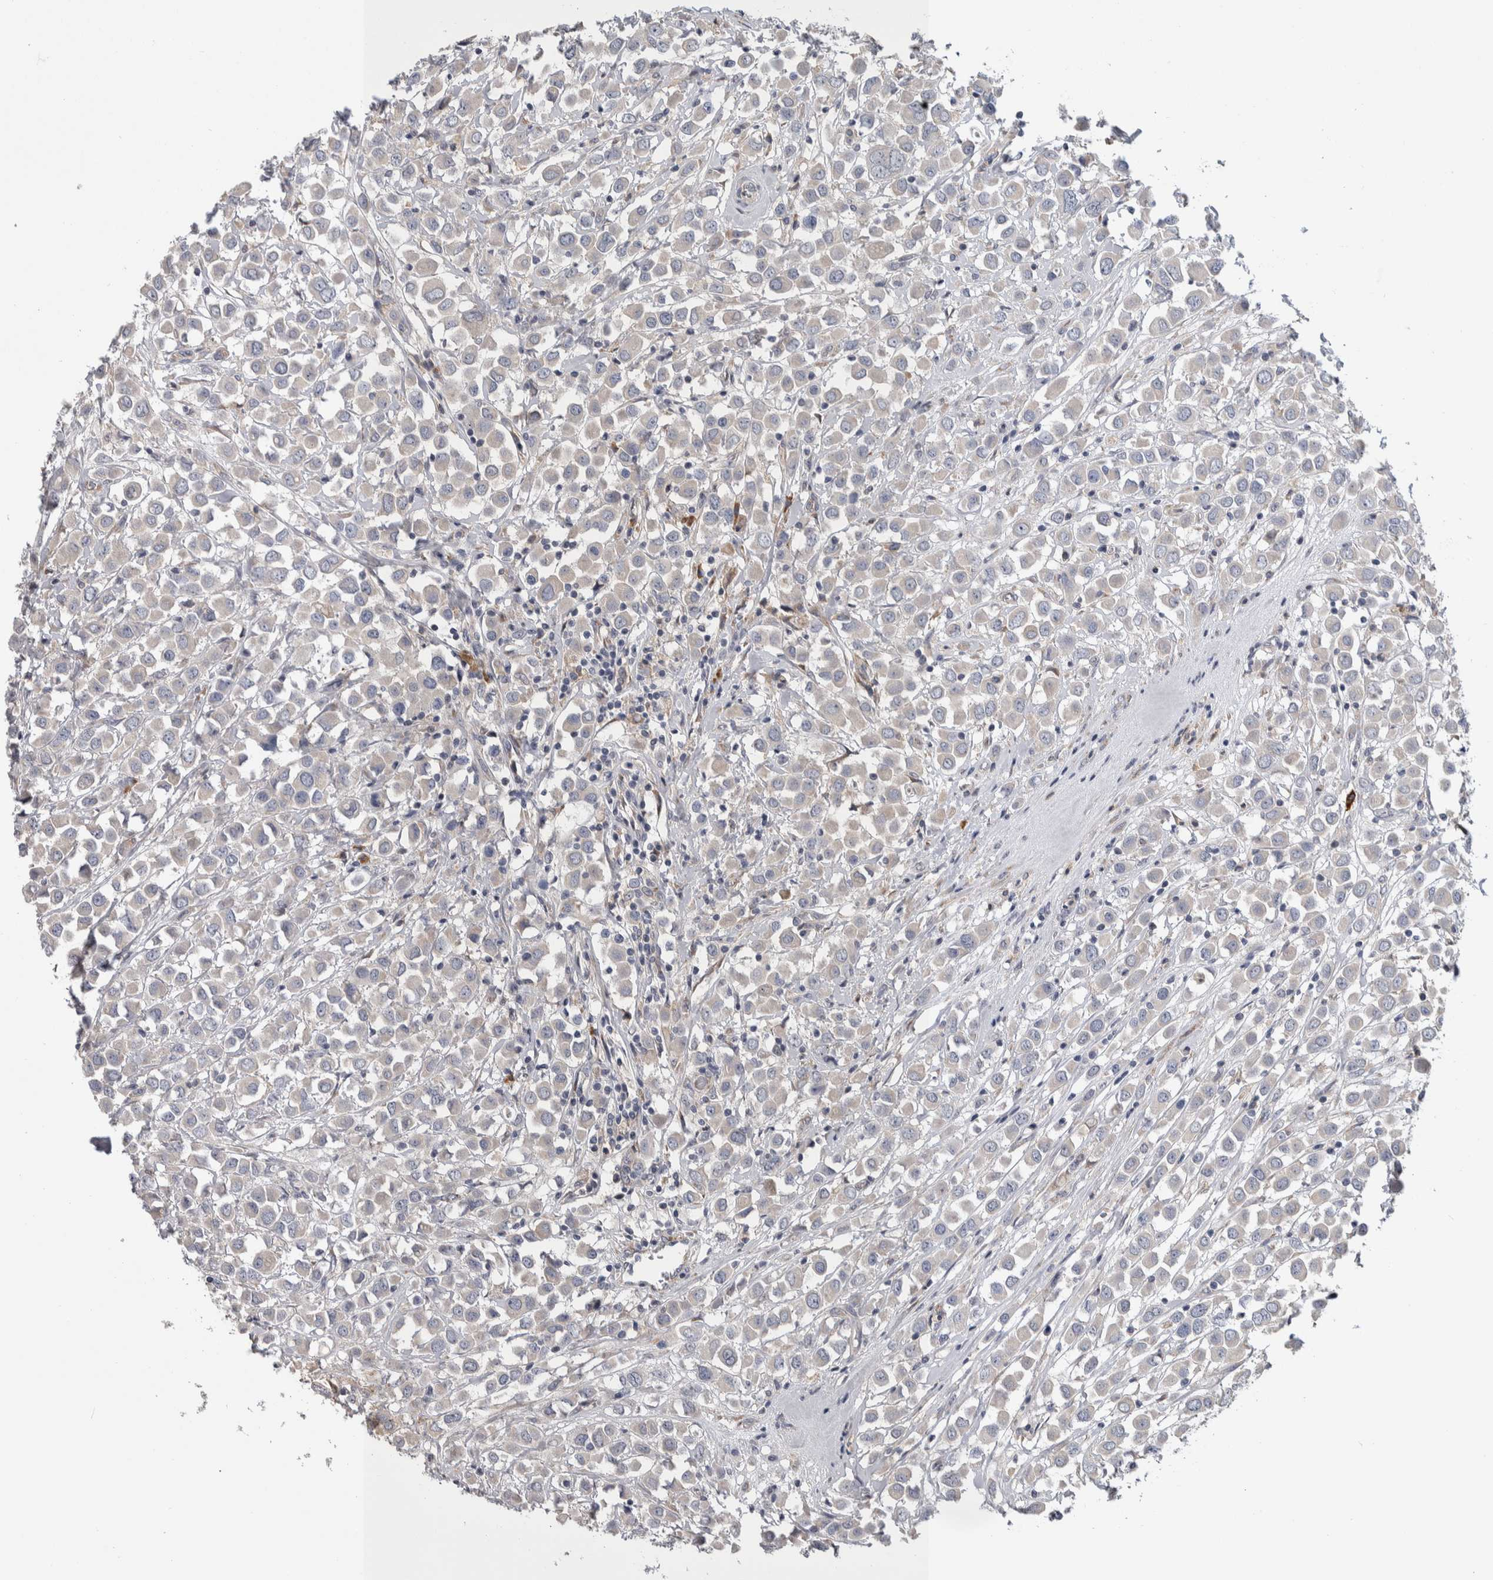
{"staining": {"intensity": "weak", "quantity": "25%-75%", "location": "cytoplasmic/membranous"}, "tissue": "breast cancer", "cell_type": "Tumor cells", "image_type": "cancer", "snomed": [{"axis": "morphology", "description": "Duct carcinoma"}, {"axis": "topography", "description": "Breast"}], "caption": "Approximately 25%-75% of tumor cells in breast cancer reveal weak cytoplasmic/membranous protein expression as visualized by brown immunohistochemical staining.", "gene": "IBTK", "patient": {"sex": "female", "age": 61}}